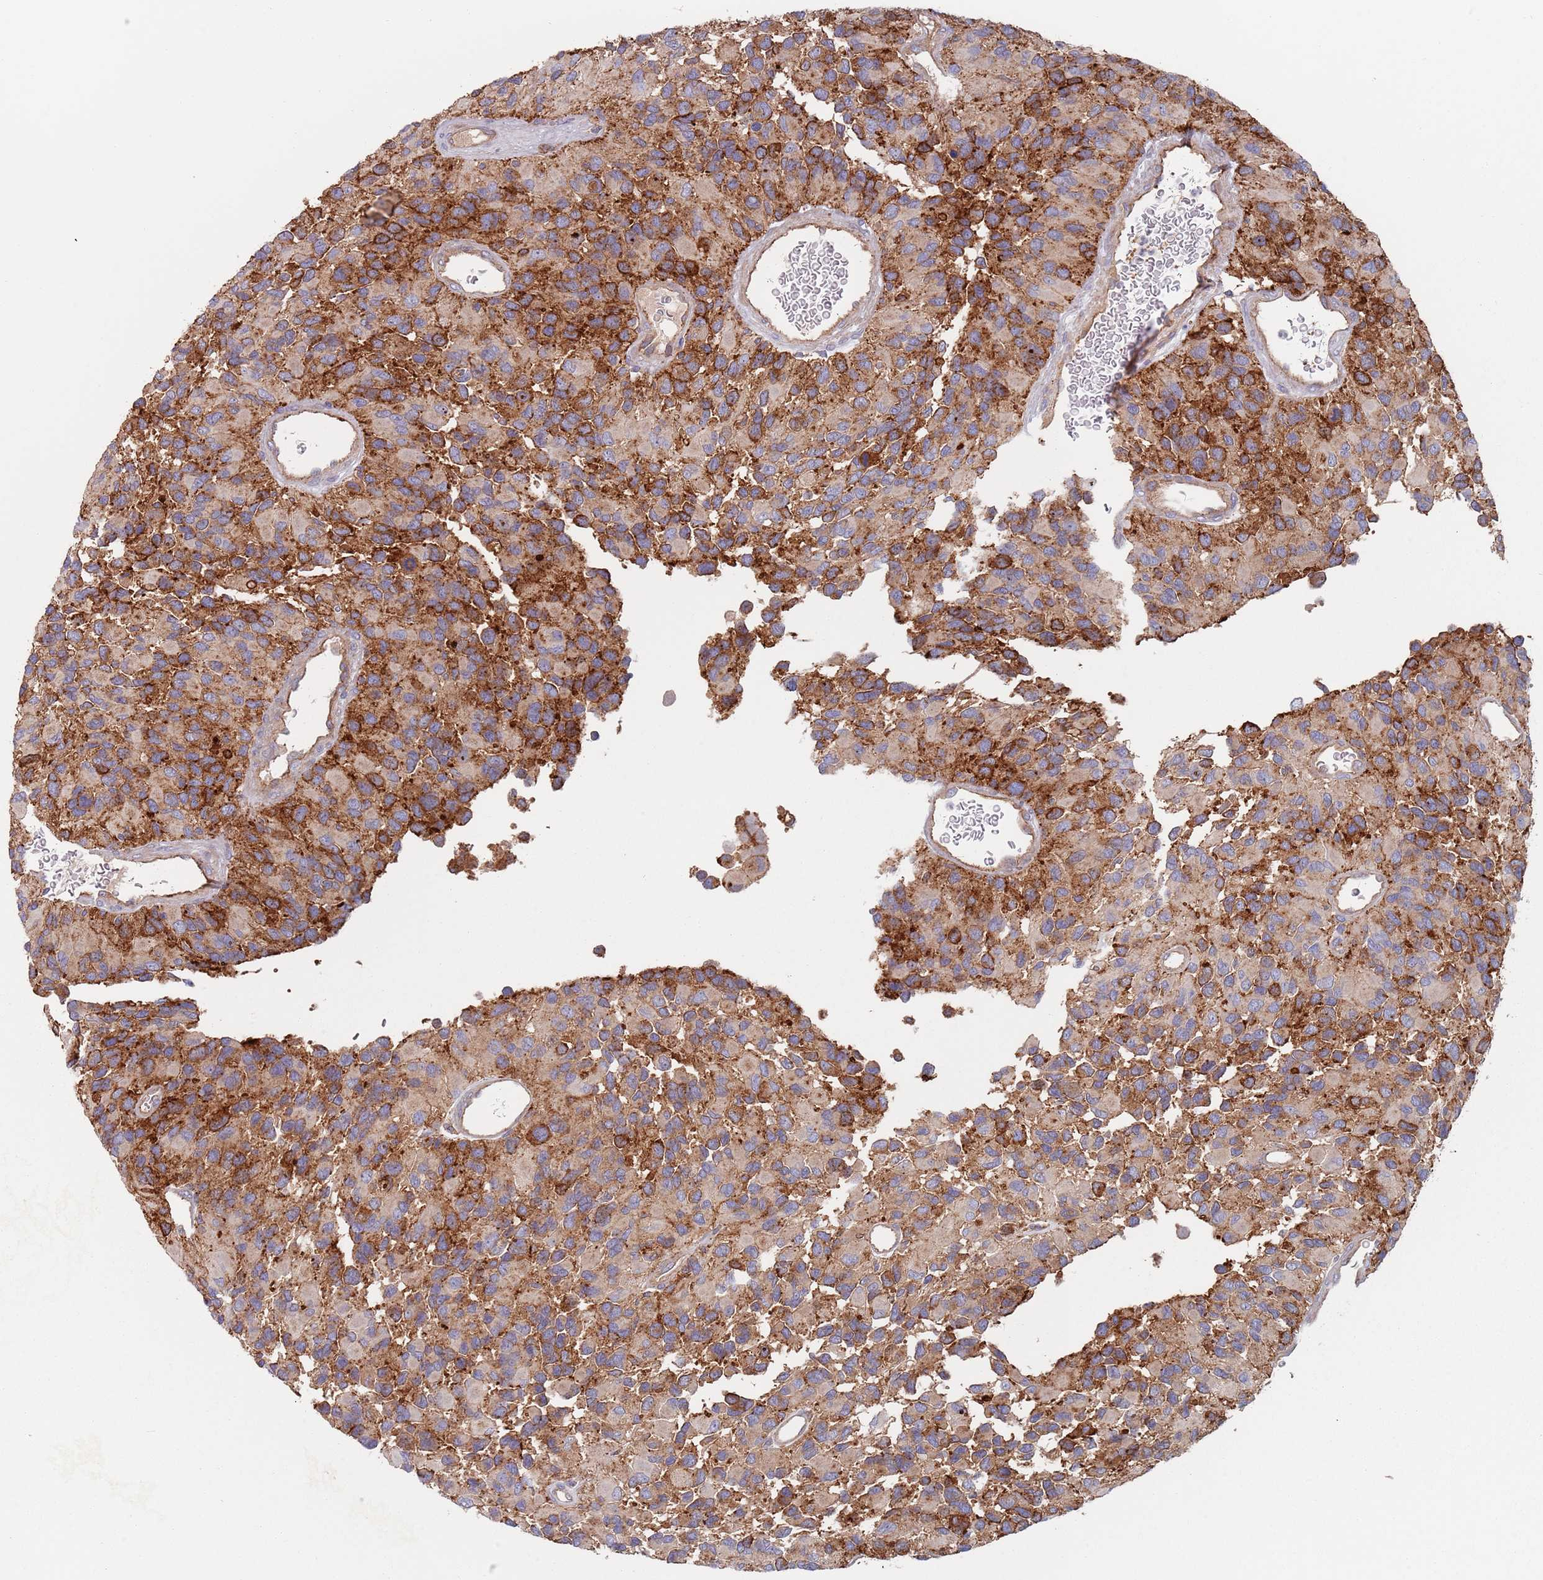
{"staining": {"intensity": "strong", "quantity": "<25%", "location": "cytoplasmic/membranous"}, "tissue": "glioma", "cell_type": "Tumor cells", "image_type": "cancer", "snomed": [{"axis": "morphology", "description": "Glioma, malignant, High grade"}, {"axis": "topography", "description": "Brain"}], "caption": "Immunohistochemical staining of glioma displays medium levels of strong cytoplasmic/membranous protein staining in approximately <25% of tumor cells.", "gene": "APPL2", "patient": {"sex": "male", "age": 77}}